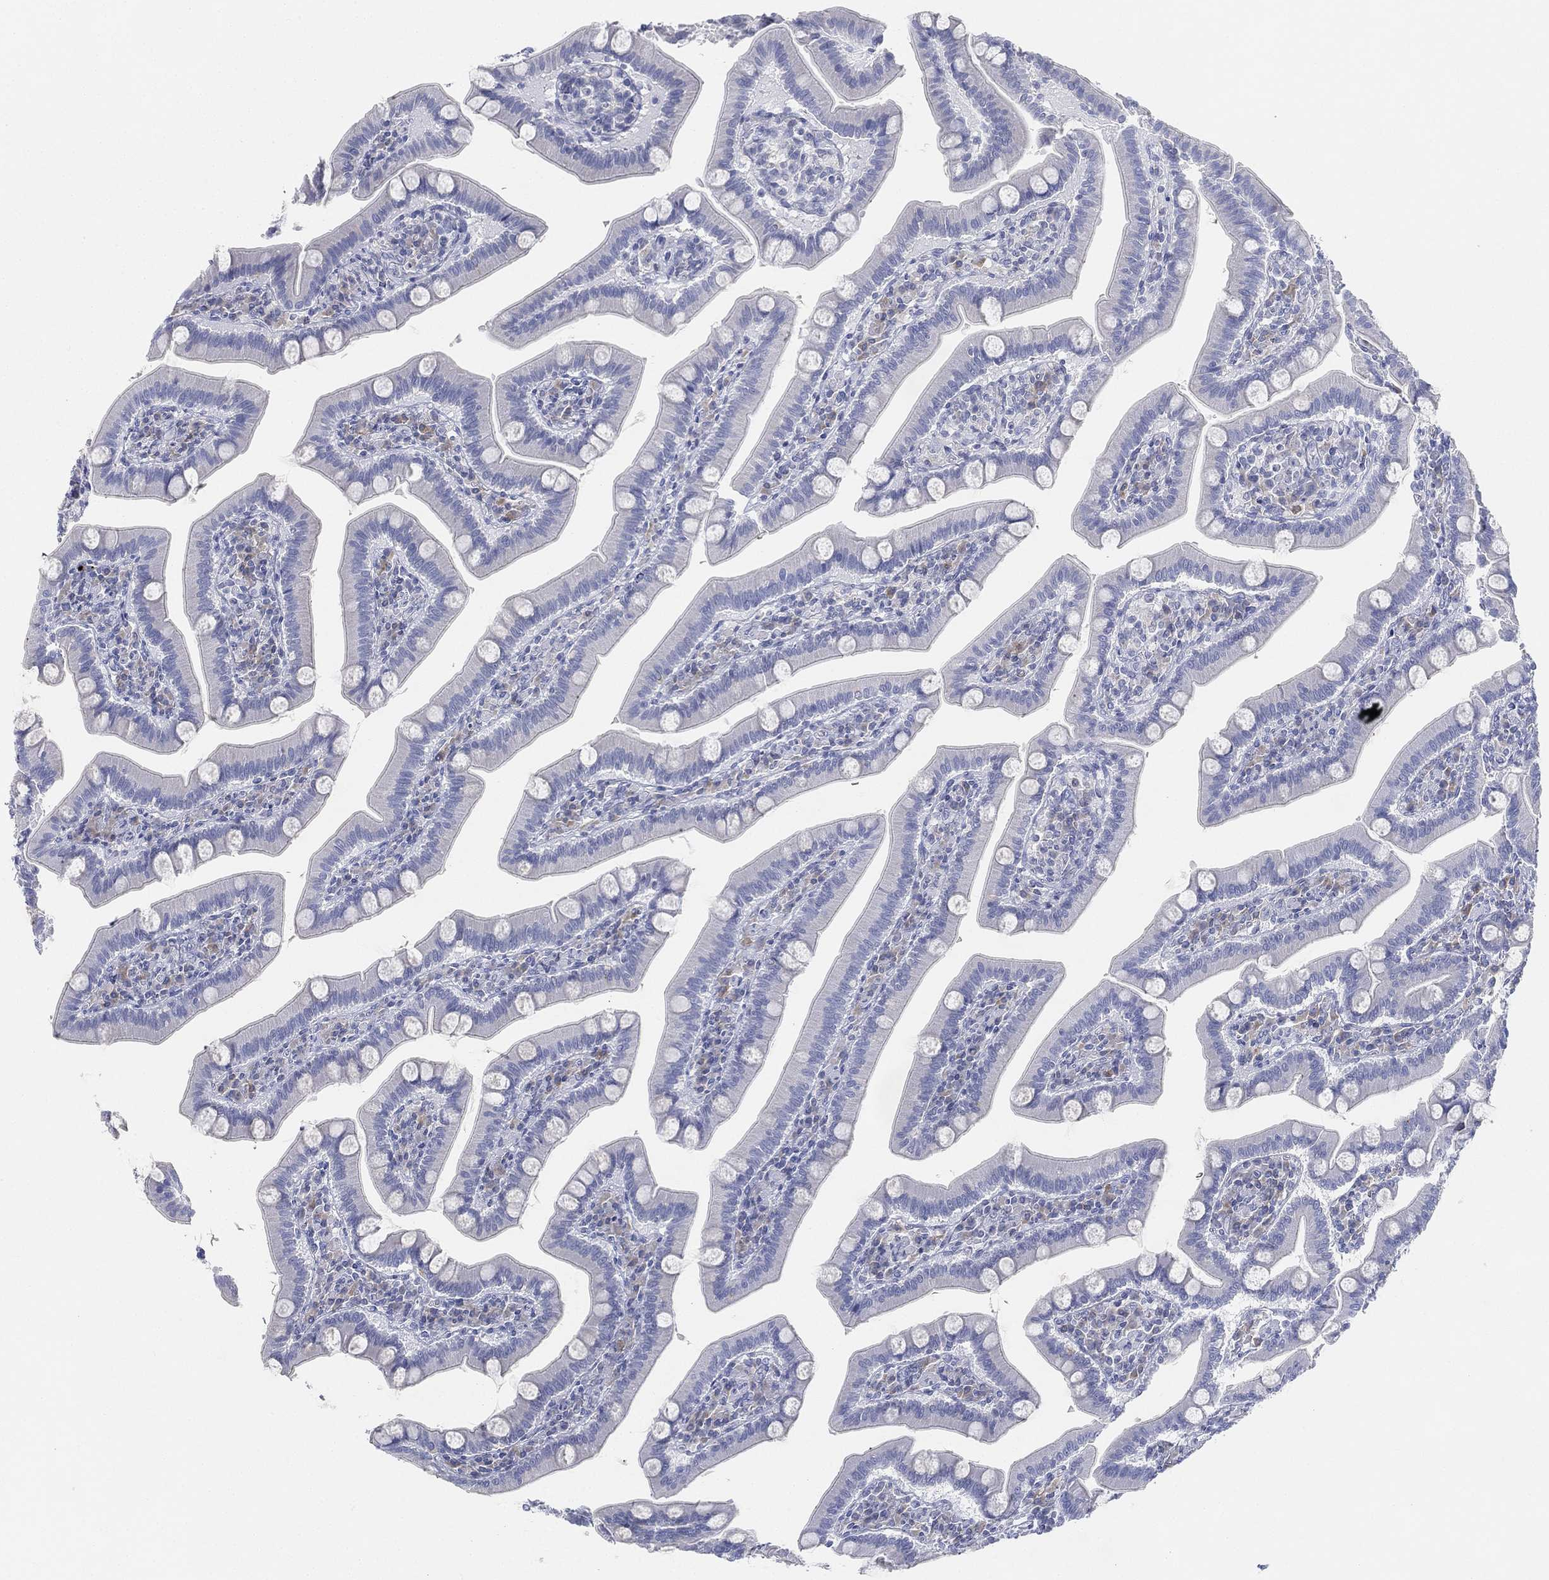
{"staining": {"intensity": "negative", "quantity": "none", "location": "none"}, "tissue": "small intestine", "cell_type": "Glandular cells", "image_type": "normal", "snomed": [{"axis": "morphology", "description": "Normal tissue, NOS"}, {"axis": "topography", "description": "Small intestine"}], "caption": "Small intestine was stained to show a protein in brown. There is no significant expression in glandular cells. (DAB IHC with hematoxylin counter stain).", "gene": "GCNA", "patient": {"sex": "male", "age": 66}}